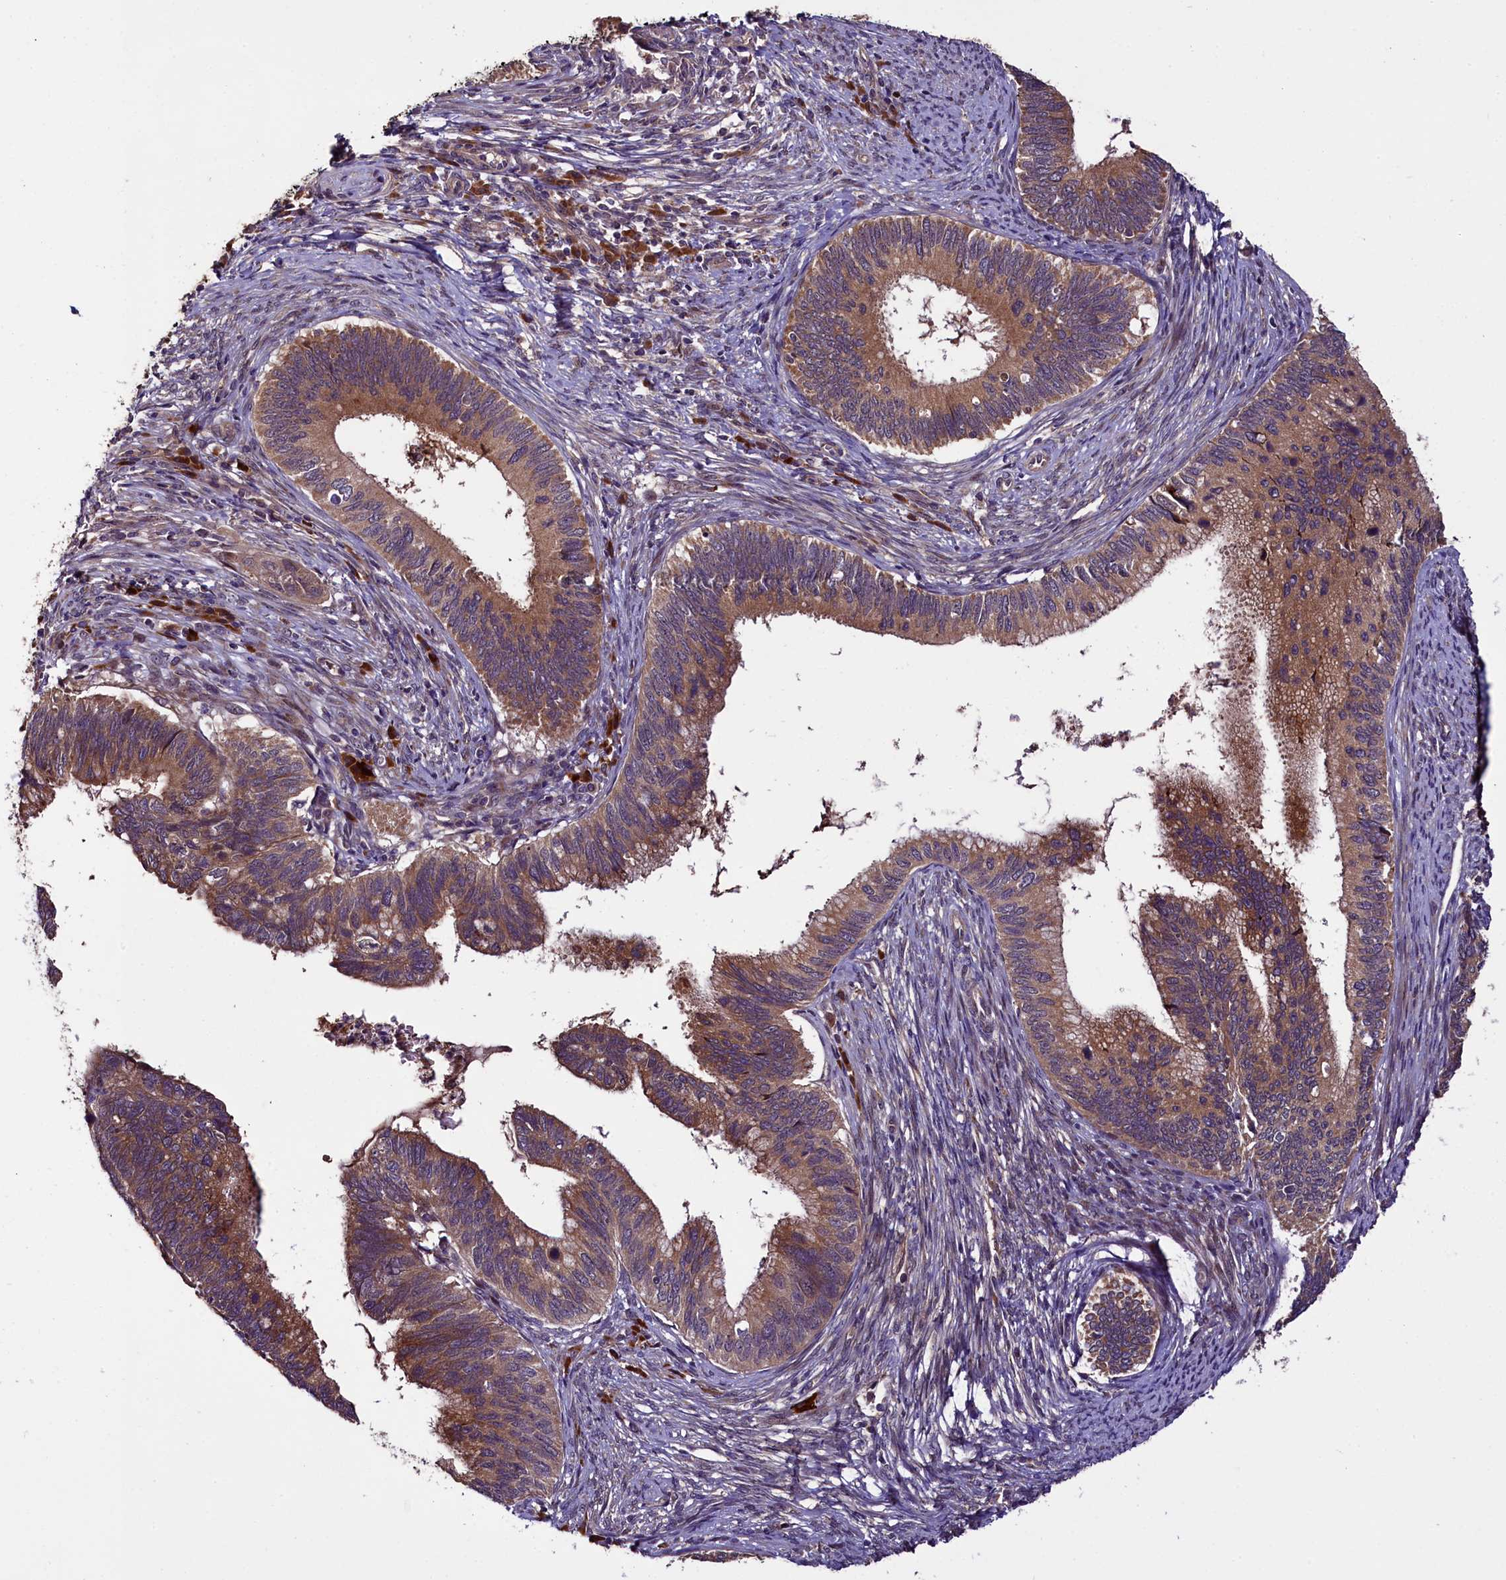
{"staining": {"intensity": "moderate", "quantity": ">75%", "location": "cytoplasmic/membranous"}, "tissue": "cervical cancer", "cell_type": "Tumor cells", "image_type": "cancer", "snomed": [{"axis": "morphology", "description": "Adenocarcinoma, NOS"}, {"axis": "topography", "description": "Cervix"}], "caption": "Moderate cytoplasmic/membranous expression is appreciated in approximately >75% of tumor cells in cervical adenocarcinoma. (DAB (3,3'-diaminobenzidine) IHC with brightfield microscopy, high magnification).", "gene": "RPUSD2", "patient": {"sex": "female", "age": 42}}